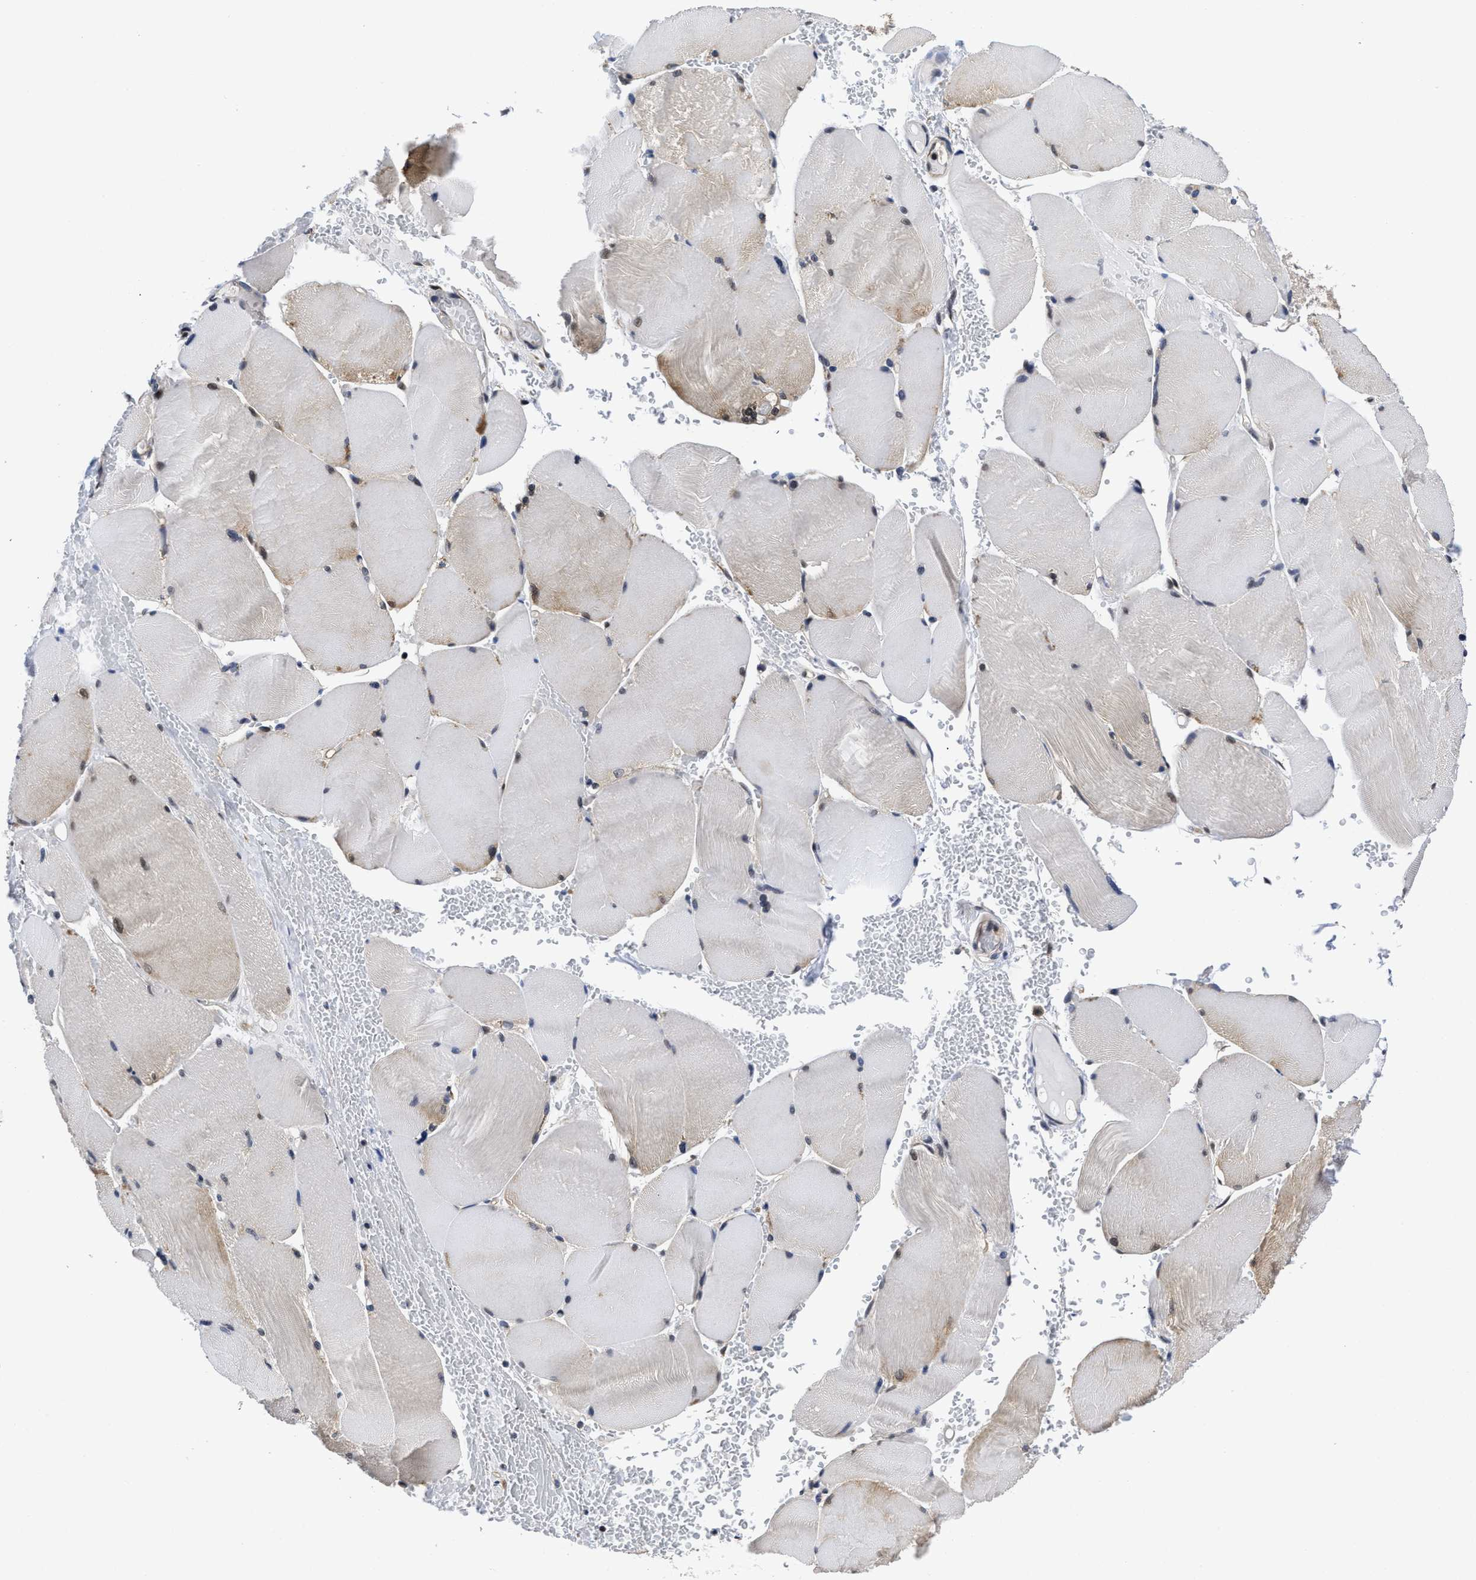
{"staining": {"intensity": "weak", "quantity": "<25%", "location": "cytoplasmic/membranous,nuclear"}, "tissue": "skeletal muscle", "cell_type": "Myocytes", "image_type": "normal", "snomed": [{"axis": "morphology", "description": "Normal tissue, NOS"}, {"axis": "topography", "description": "Skin"}, {"axis": "topography", "description": "Skeletal muscle"}], "caption": "An immunohistochemistry photomicrograph of benign skeletal muscle is shown. There is no staining in myocytes of skeletal muscle.", "gene": "MCOLN2", "patient": {"sex": "male", "age": 83}}